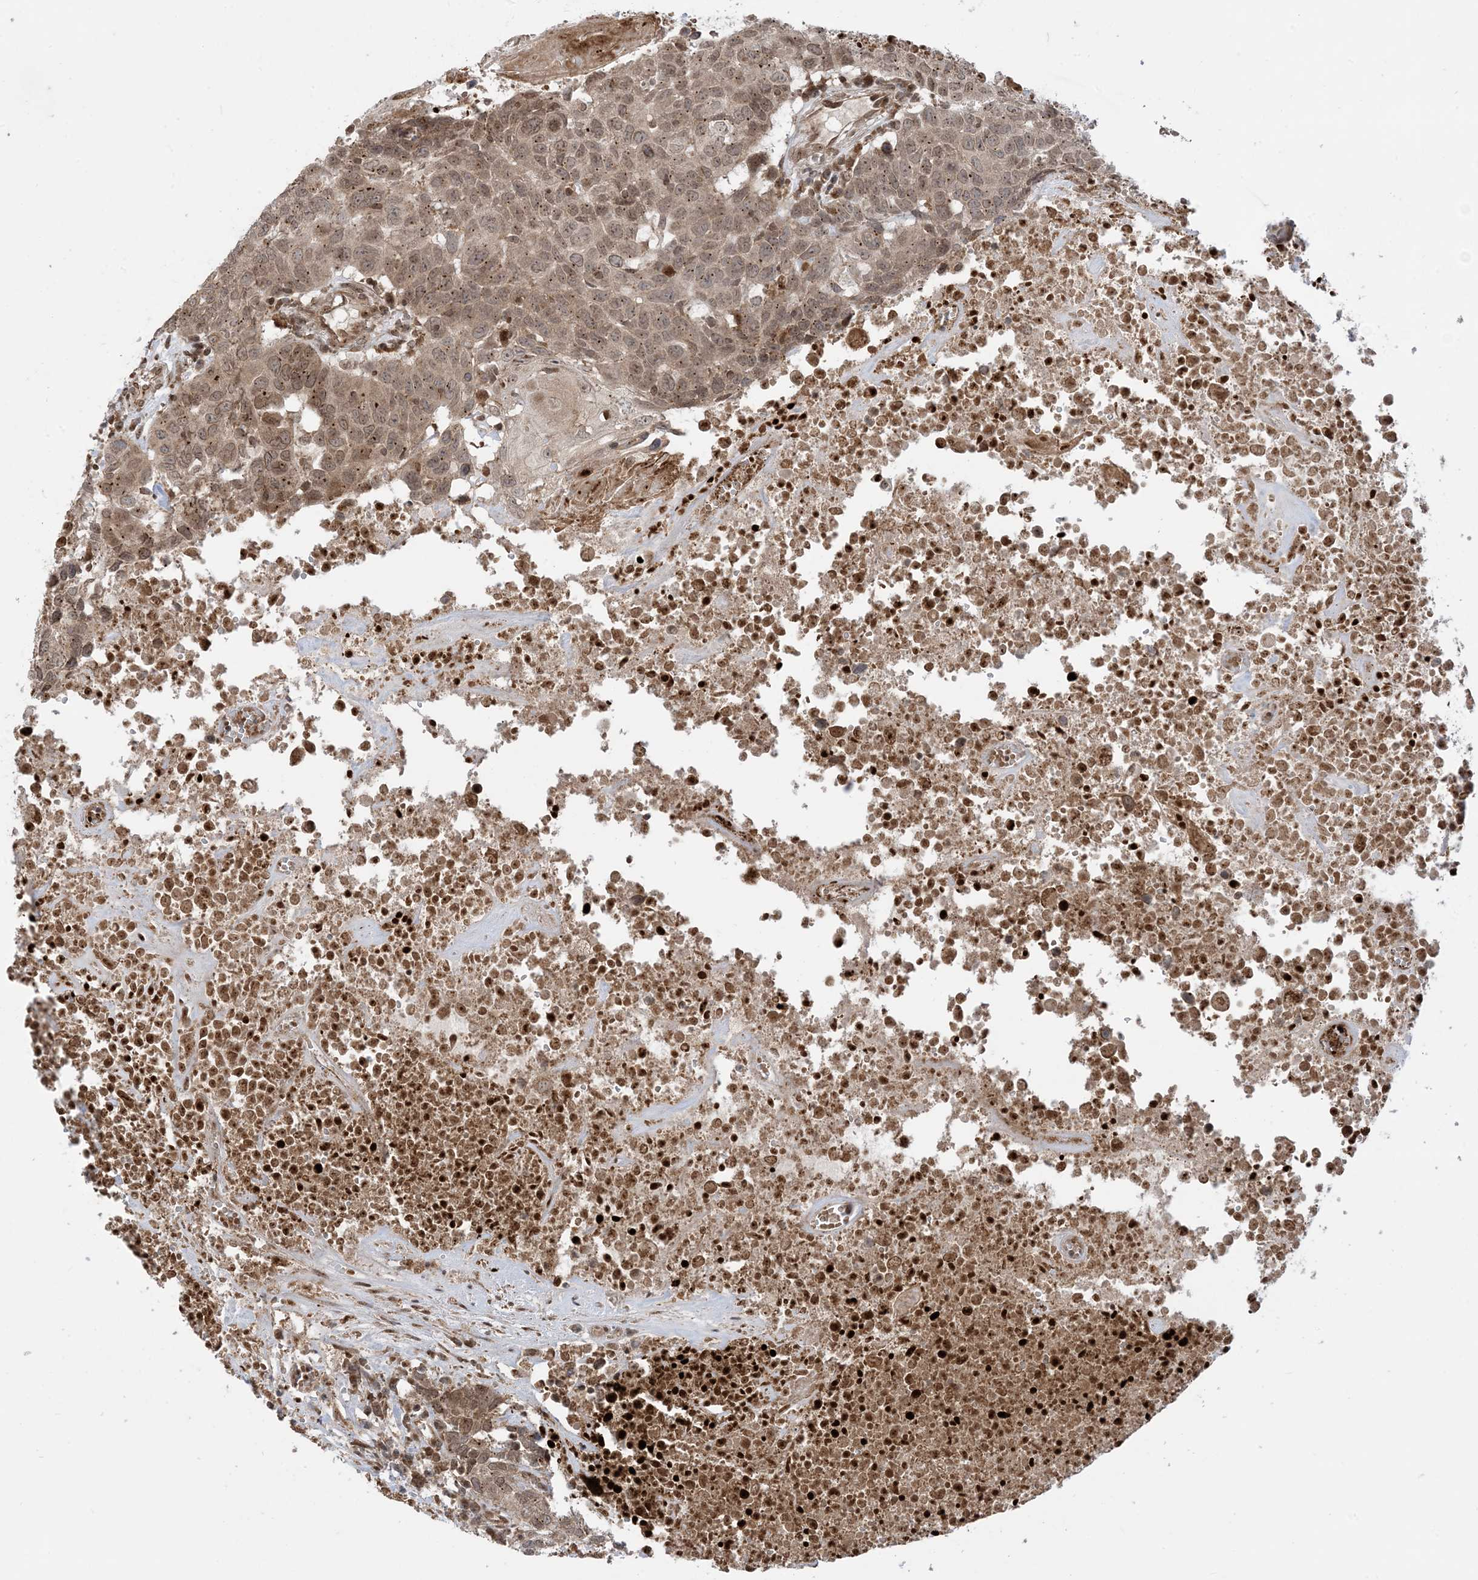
{"staining": {"intensity": "weak", "quantity": ">75%", "location": "cytoplasmic/membranous,nuclear"}, "tissue": "head and neck cancer", "cell_type": "Tumor cells", "image_type": "cancer", "snomed": [{"axis": "morphology", "description": "Squamous cell carcinoma, NOS"}, {"axis": "topography", "description": "Head-Neck"}], "caption": "Head and neck squamous cell carcinoma tissue exhibits weak cytoplasmic/membranous and nuclear expression in approximately >75% of tumor cells Nuclei are stained in blue.", "gene": "CASP4", "patient": {"sex": "male", "age": 66}}